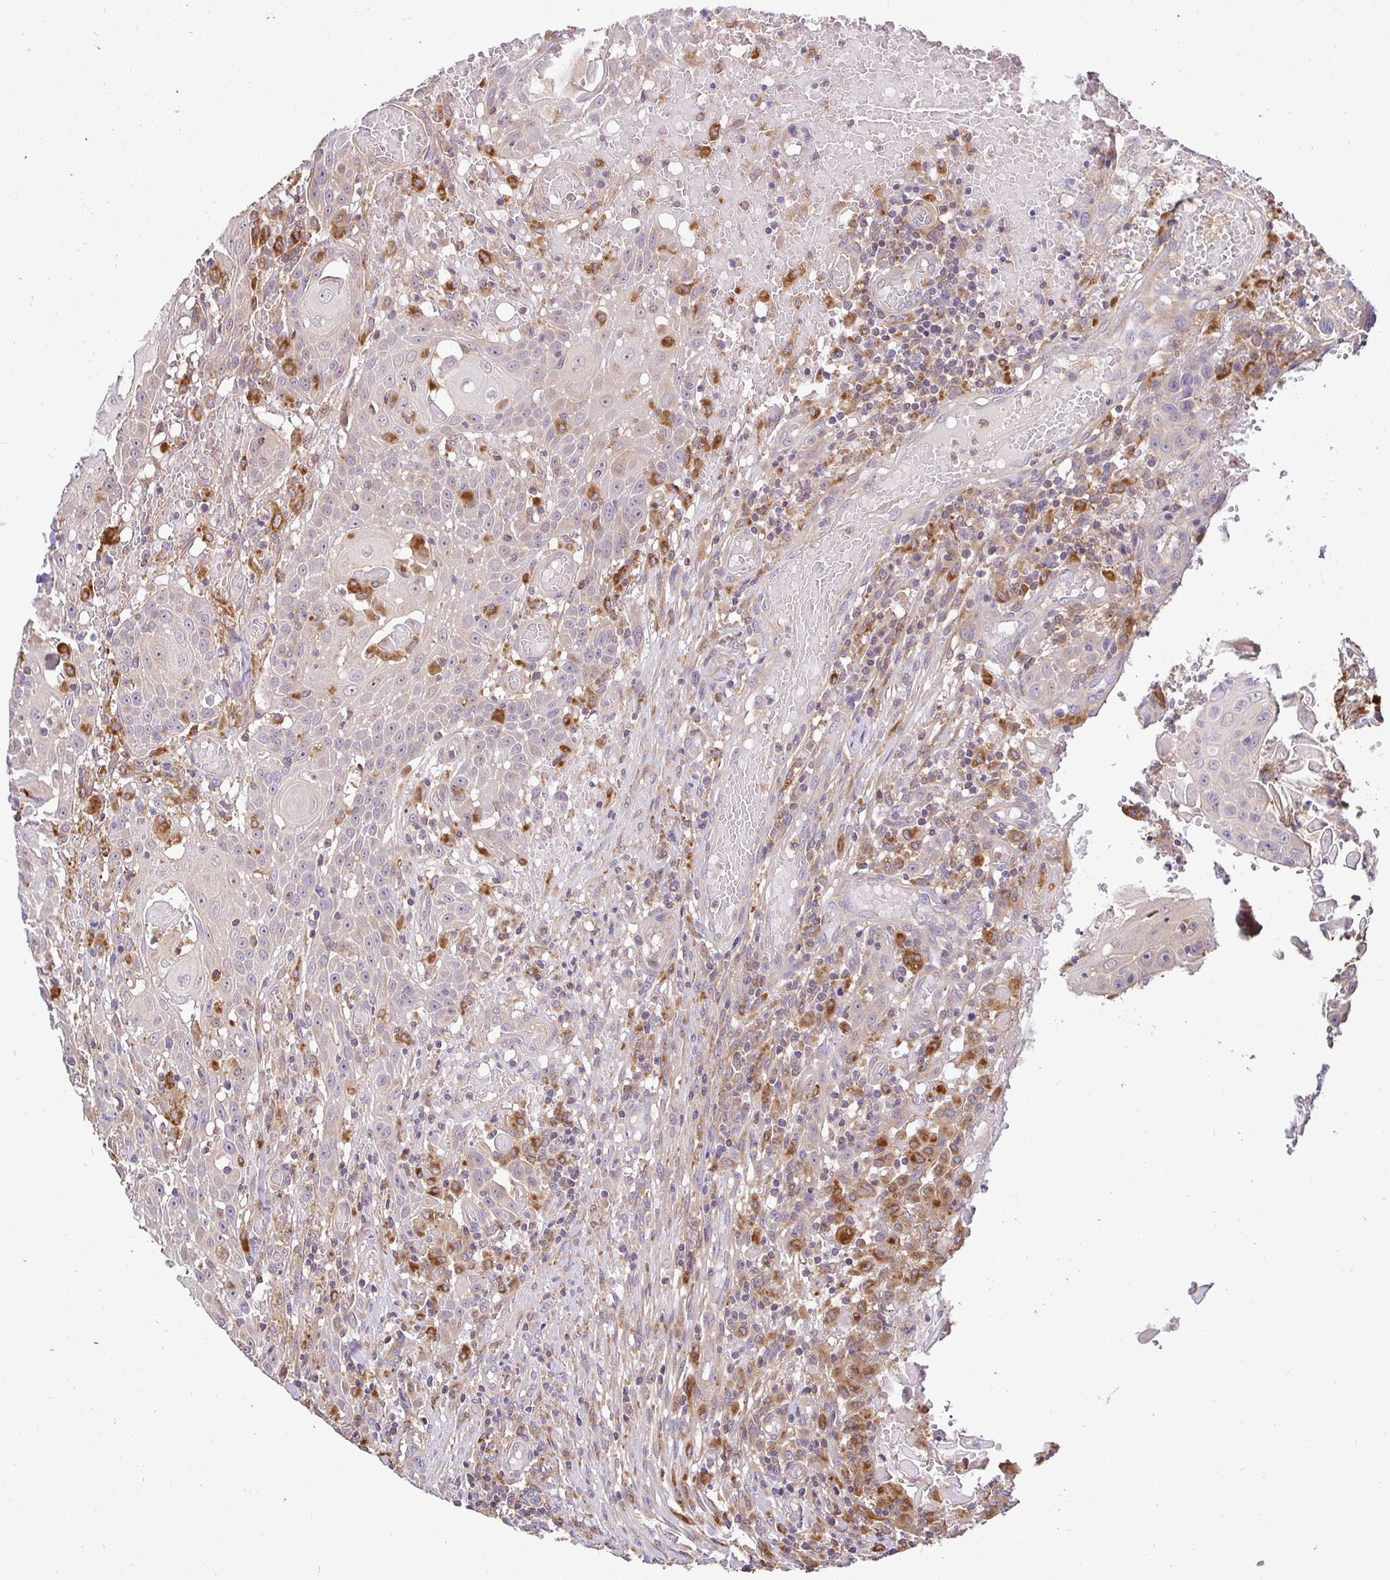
{"staining": {"intensity": "negative", "quantity": "none", "location": "none"}, "tissue": "head and neck cancer", "cell_type": "Tumor cells", "image_type": "cancer", "snomed": [{"axis": "morphology", "description": "Normal tissue, NOS"}, {"axis": "morphology", "description": "Squamous cell carcinoma, NOS"}, {"axis": "topography", "description": "Oral tissue"}, {"axis": "topography", "description": "Head-Neck"}], "caption": "Micrograph shows no protein staining in tumor cells of head and neck cancer tissue.", "gene": "ATP6V1F", "patient": {"sex": "female", "age": 55}}